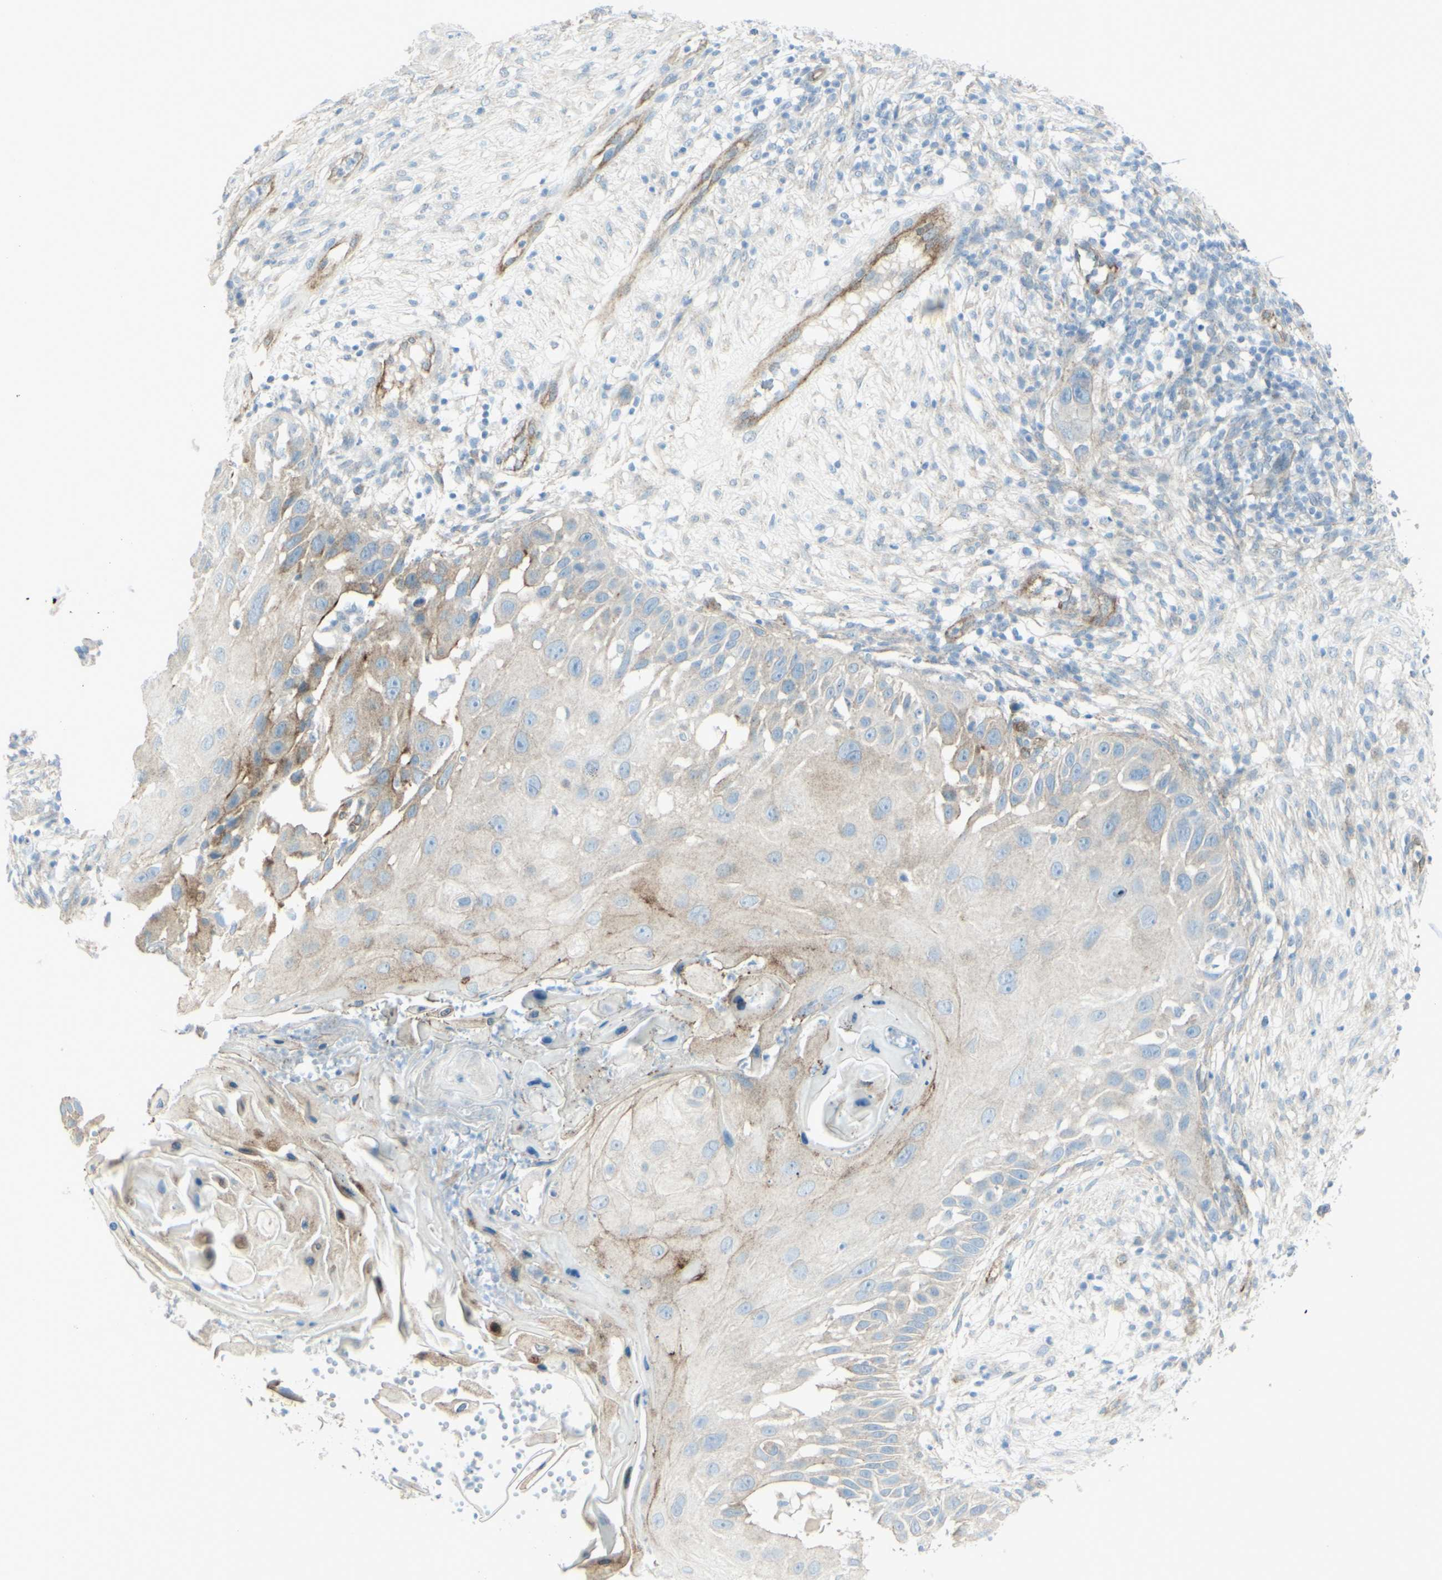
{"staining": {"intensity": "weak", "quantity": "25%-75%", "location": "cytoplasmic/membranous"}, "tissue": "skin cancer", "cell_type": "Tumor cells", "image_type": "cancer", "snomed": [{"axis": "morphology", "description": "Squamous cell carcinoma, NOS"}, {"axis": "topography", "description": "Skin"}], "caption": "An IHC image of tumor tissue is shown. Protein staining in brown highlights weak cytoplasmic/membranous positivity in skin cancer within tumor cells. Using DAB (brown) and hematoxylin (blue) stains, captured at high magnification using brightfield microscopy.", "gene": "MYO6", "patient": {"sex": "female", "age": 44}}